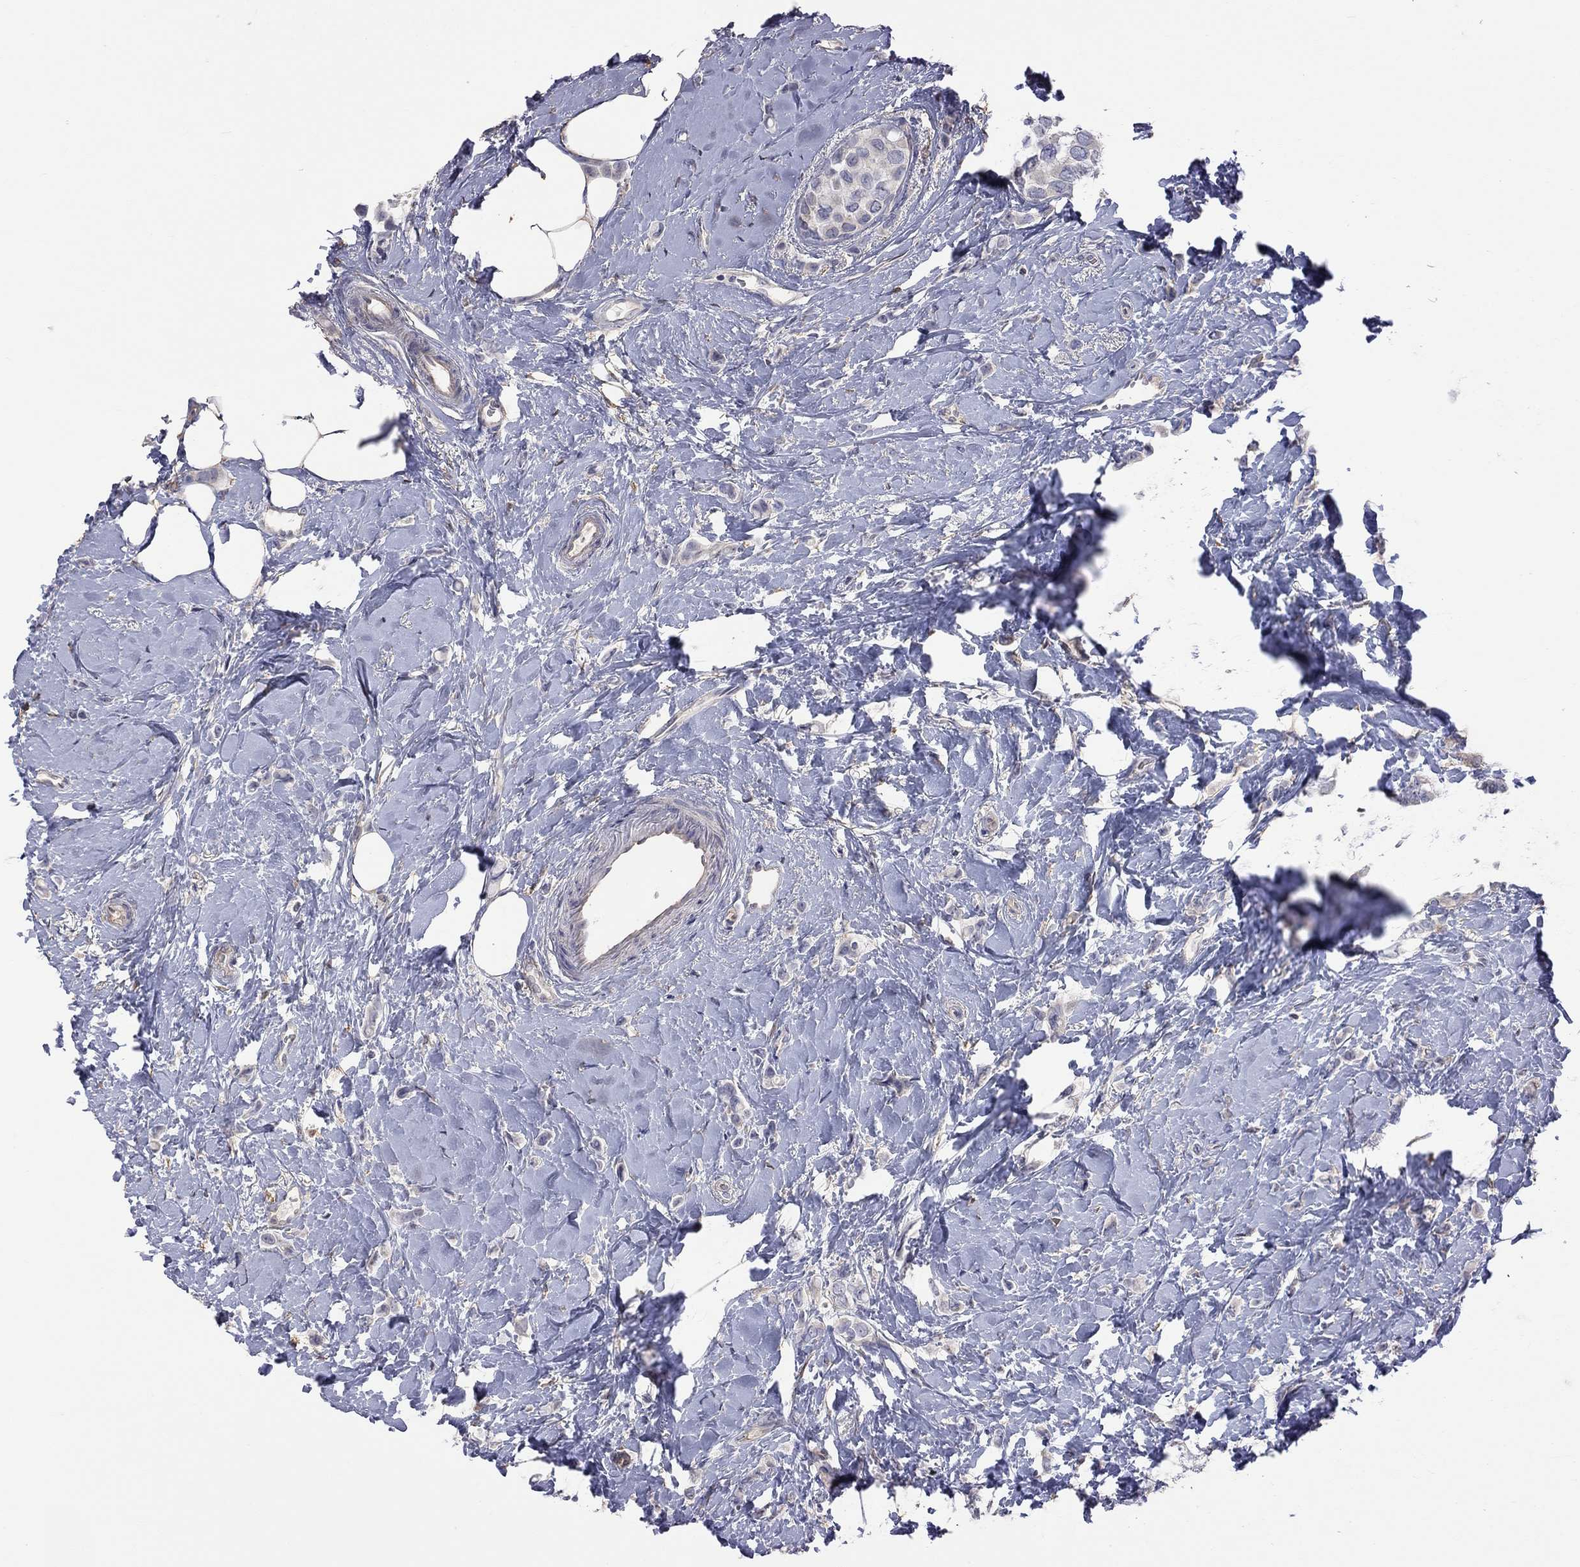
{"staining": {"intensity": "negative", "quantity": "none", "location": "none"}, "tissue": "breast cancer", "cell_type": "Tumor cells", "image_type": "cancer", "snomed": [{"axis": "morphology", "description": "Lobular carcinoma"}, {"axis": "topography", "description": "Breast"}], "caption": "IHC micrograph of breast lobular carcinoma stained for a protein (brown), which exhibits no expression in tumor cells.", "gene": "HYLS1", "patient": {"sex": "female", "age": 66}}